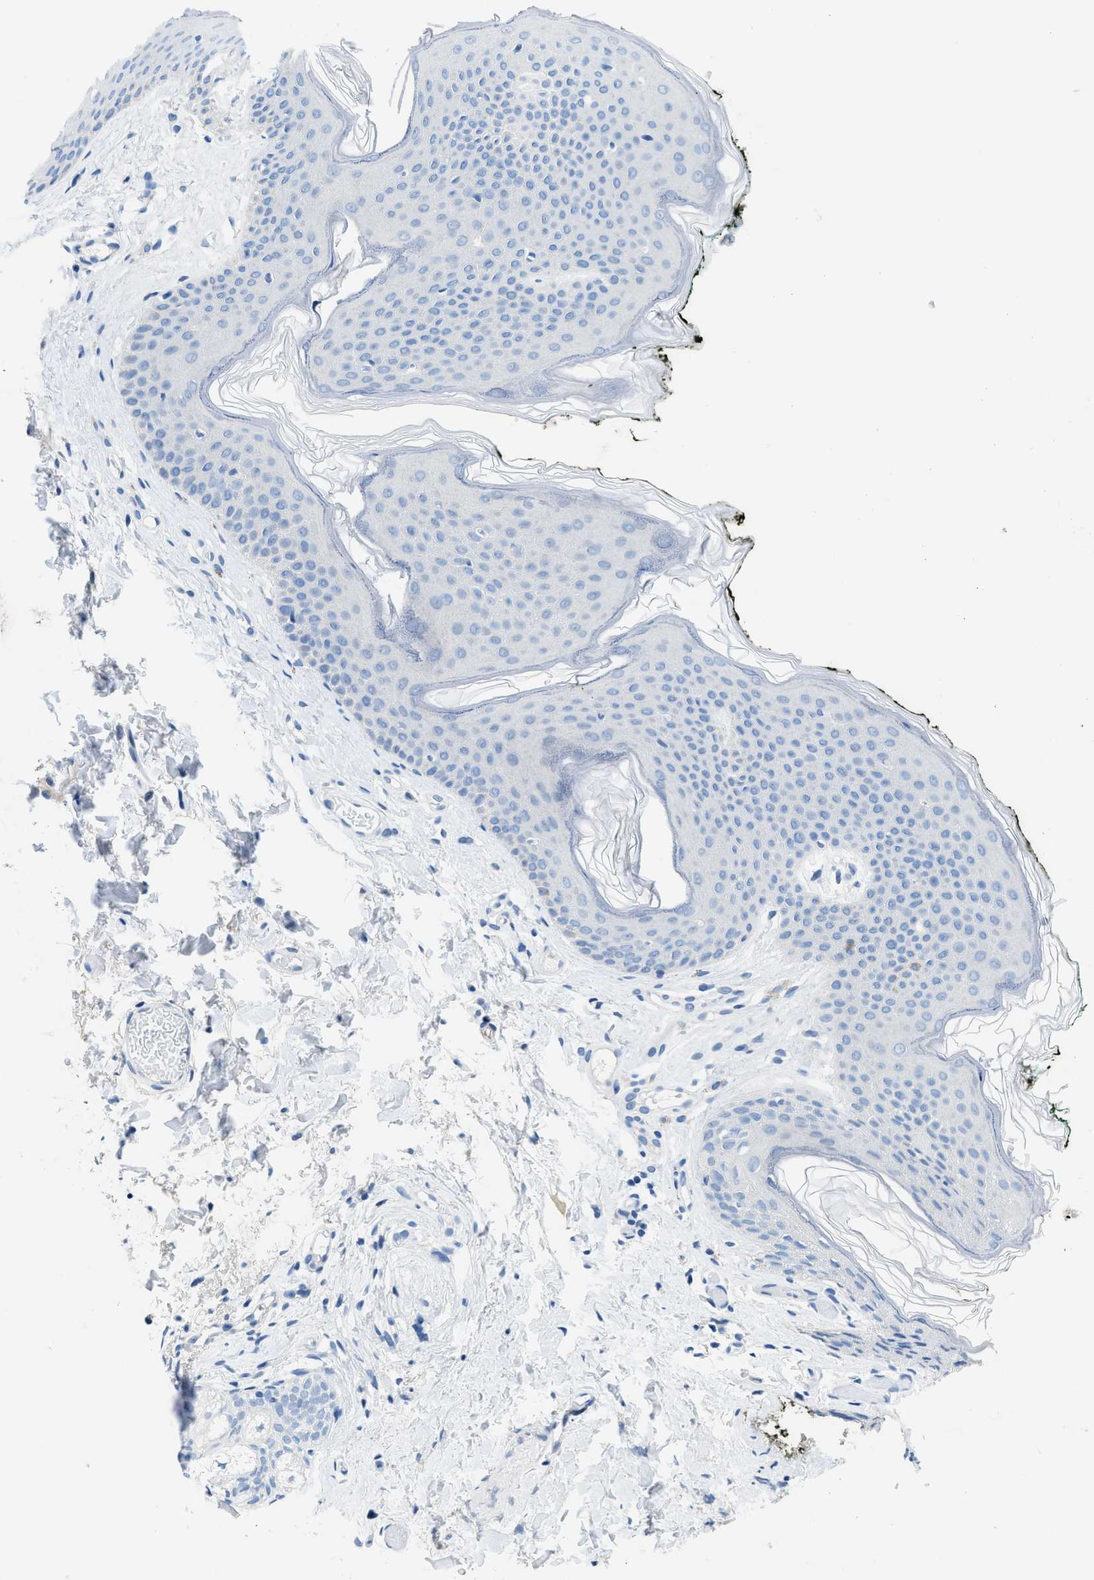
{"staining": {"intensity": "negative", "quantity": "none", "location": "none"}, "tissue": "skin", "cell_type": "Epidermal cells", "image_type": "normal", "snomed": [{"axis": "morphology", "description": "Normal tissue, NOS"}, {"axis": "morphology", "description": "Inflammation, NOS"}, {"axis": "topography", "description": "Vulva"}], "caption": "Immunohistochemistry (IHC) micrograph of unremarkable skin: human skin stained with DAB (3,3'-diaminobenzidine) exhibits no significant protein positivity in epidermal cells. The staining is performed using DAB brown chromogen with nuclei counter-stained in using hematoxylin.", "gene": "MBL2", "patient": {"sex": "female", "age": 84}}